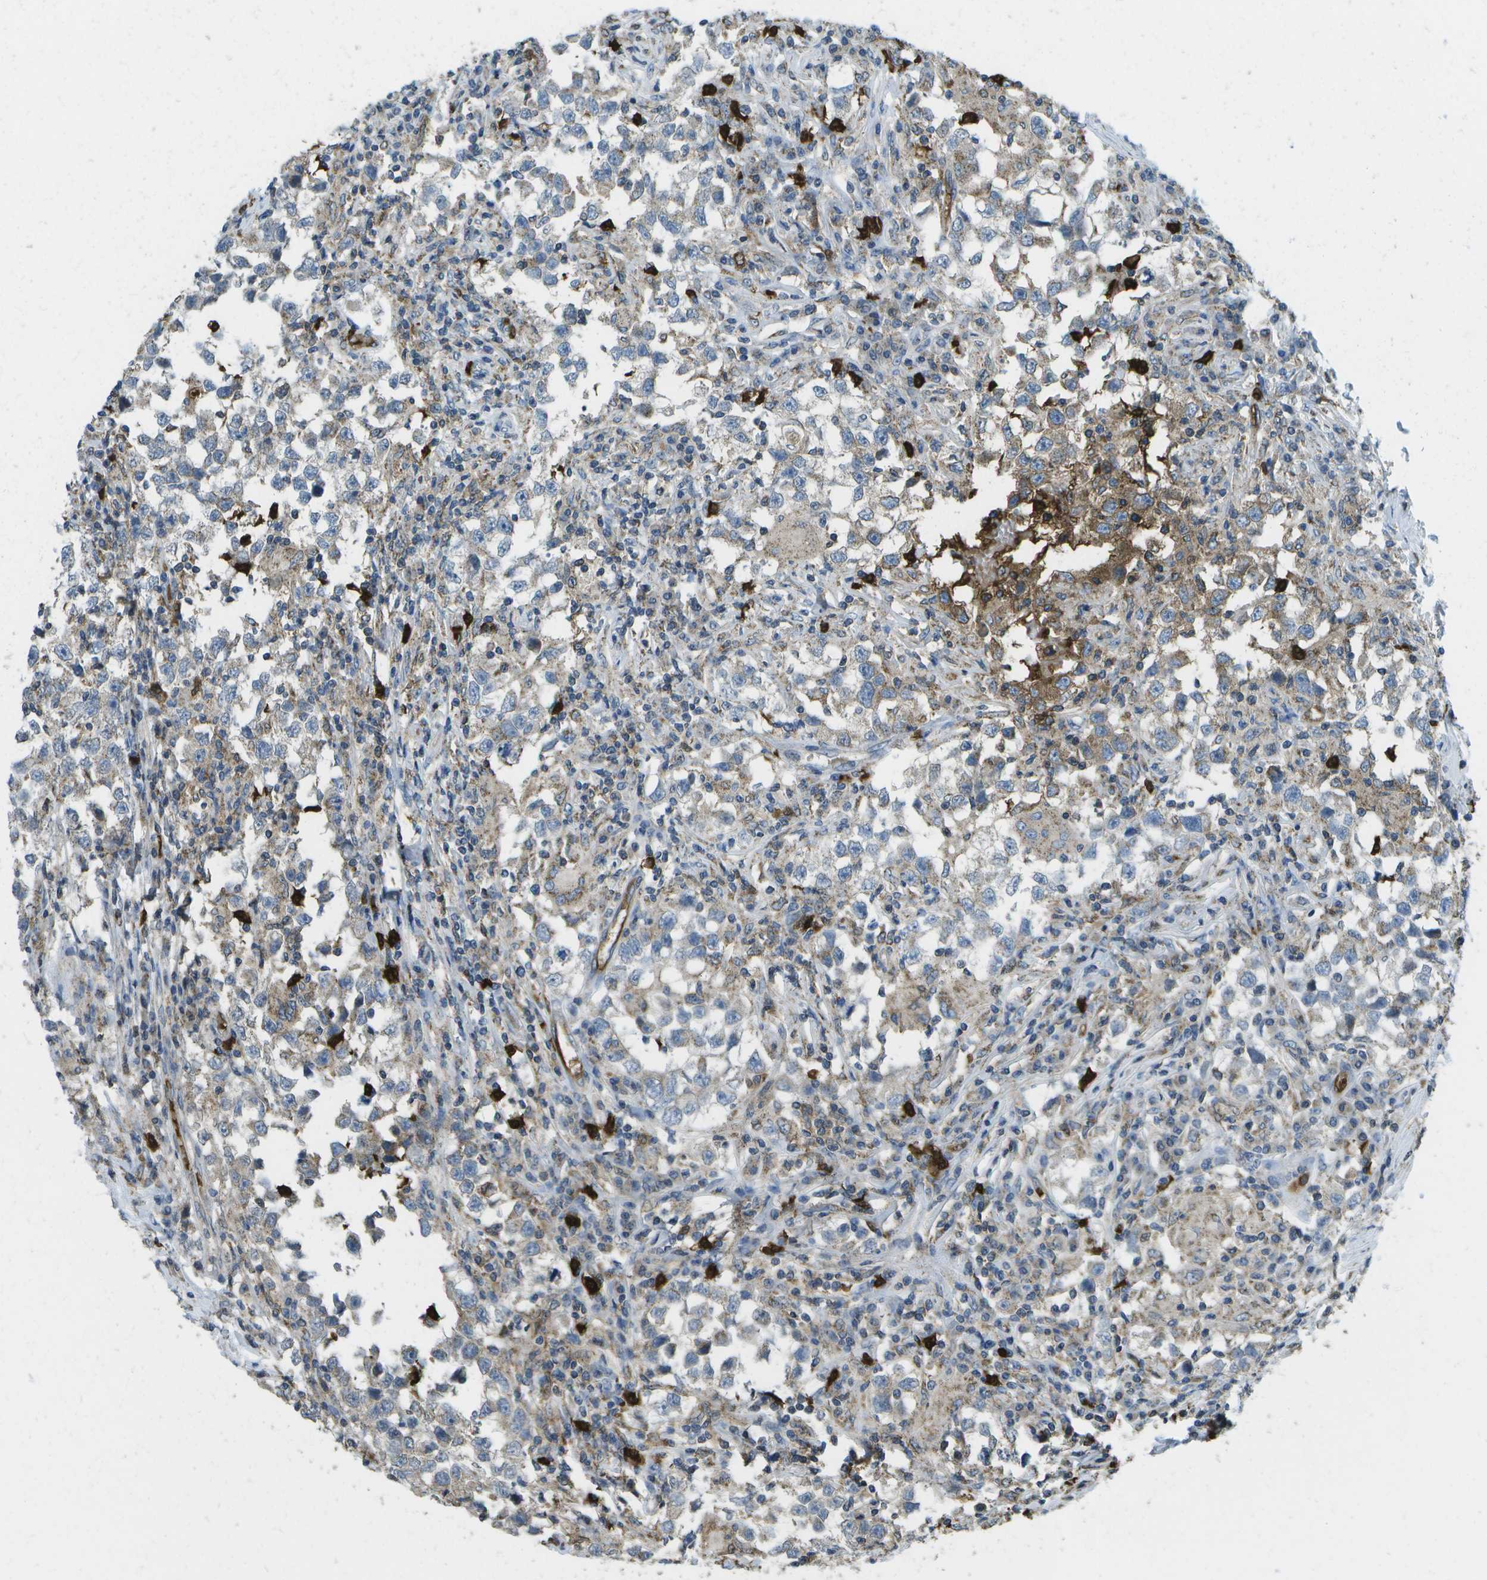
{"staining": {"intensity": "weak", "quantity": "25%-75%", "location": "cytoplasmic/membranous"}, "tissue": "testis cancer", "cell_type": "Tumor cells", "image_type": "cancer", "snomed": [{"axis": "morphology", "description": "Carcinoma, Embryonal, NOS"}, {"axis": "topography", "description": "Testis"}], "caption": "Immunohistochemistry (DAB) staining of human testis cancer (embryonal carcinoma) shows weak cytoplasmic/membranous protein positivity in approximately 25%-75% of tumor cells. The staining was performed using DAB (3,3'-diaminobenzidine), with brown indicating positive protein expression. Nuclei are stained blue with hematoxylin.", "gene": "CACHD1", "patient": {"sex": "male", "age": 21}}